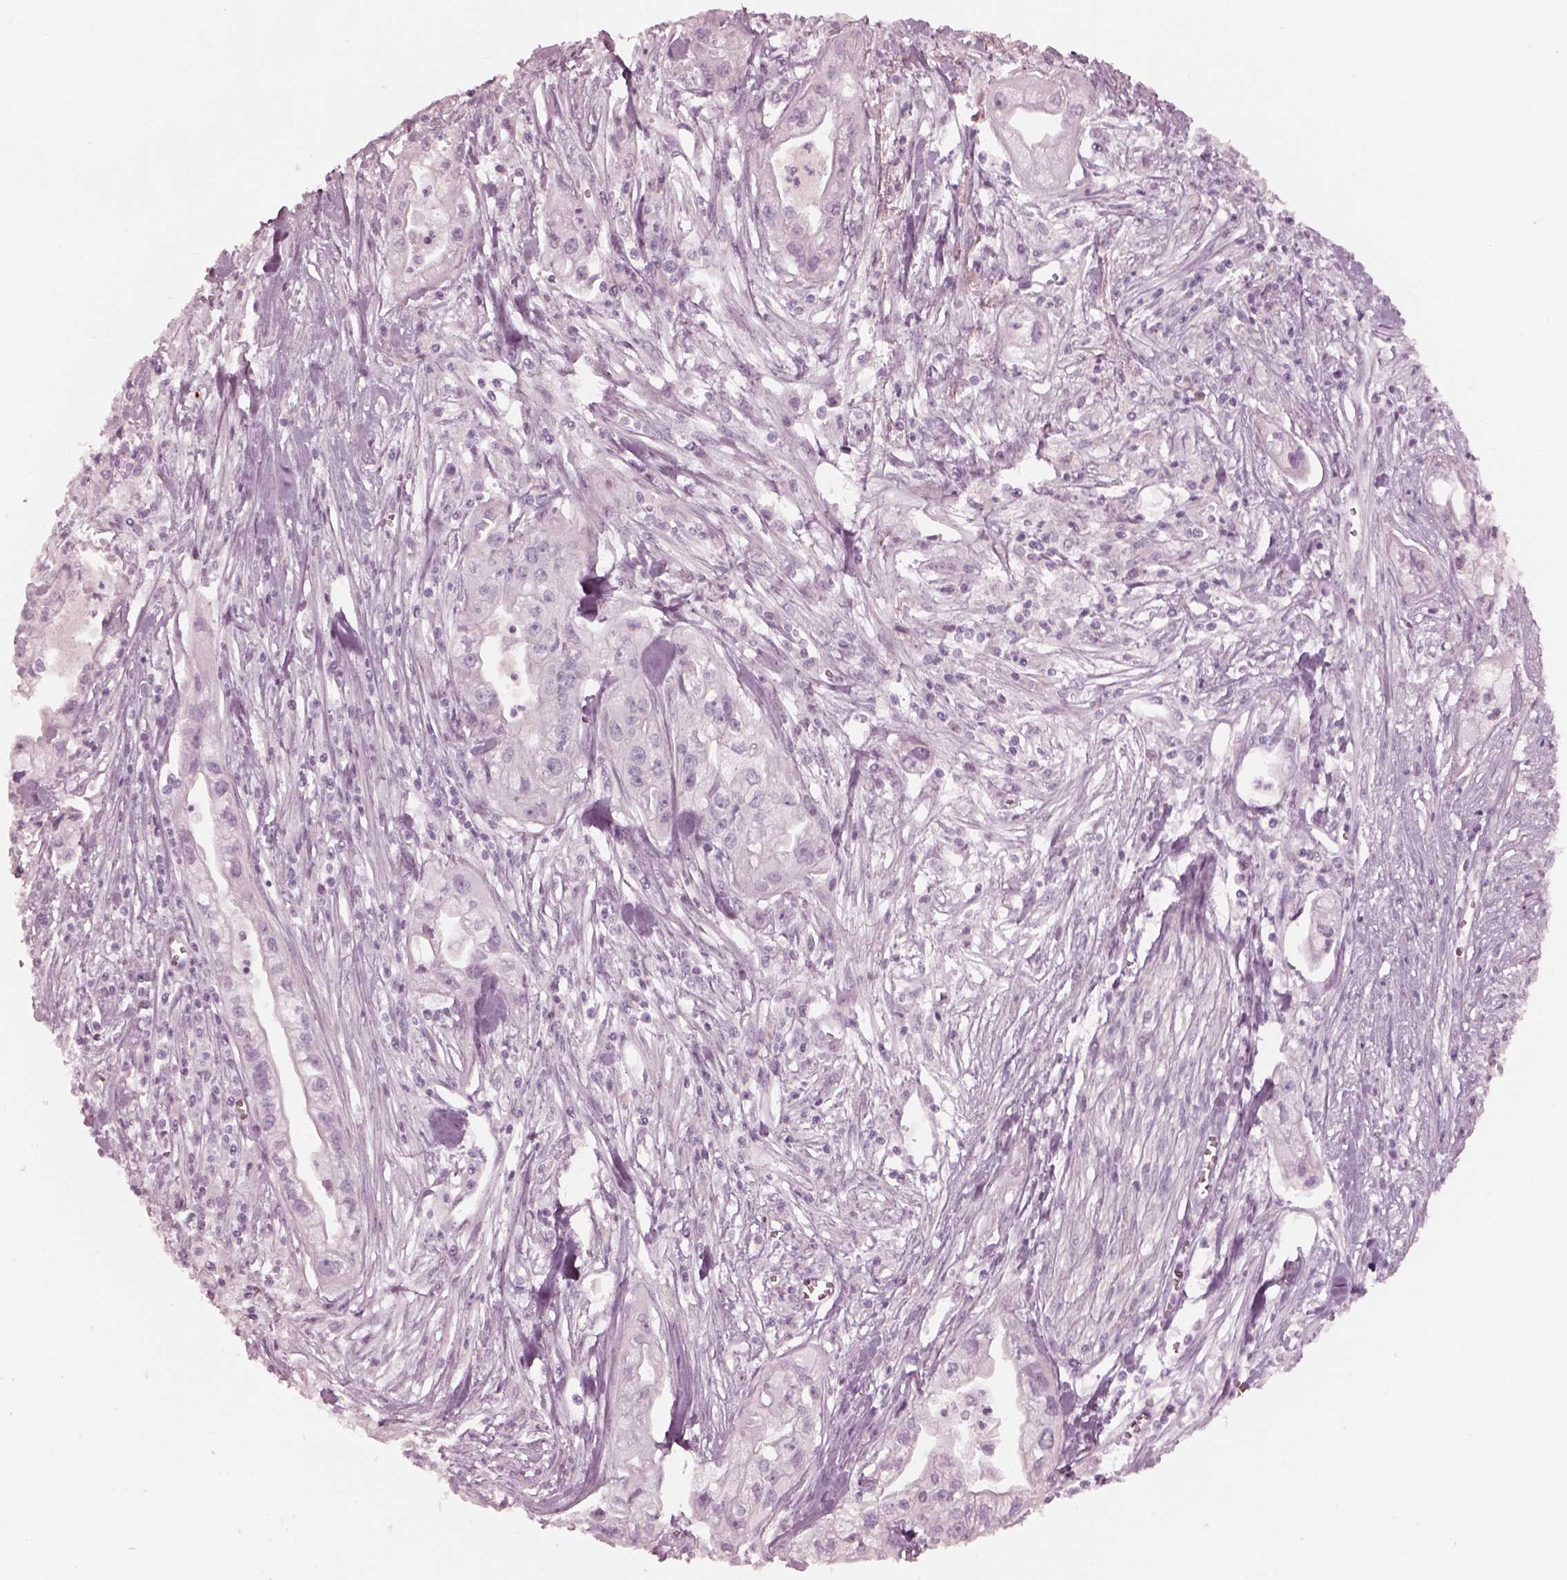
{"staining": {"intensity": "negative", "quantity": "none", "location": "none"}, "tissue": "pancreatic cancer", "cell_type": "Tumor cells", "image_type": "cancer", "snomed": [{"axis": "morphology", "description": "Adenocarcinoma, NOS"}, {"axis": "topography", "description": "Pancreas"}], "caption": "The immunohistochemistry (IHC) image has no significant staining in tumor cells of pancreatic adenocarcinoma tissue.", "gene": "RSPH9", "patient": {"sex": "male", "age": 70}}